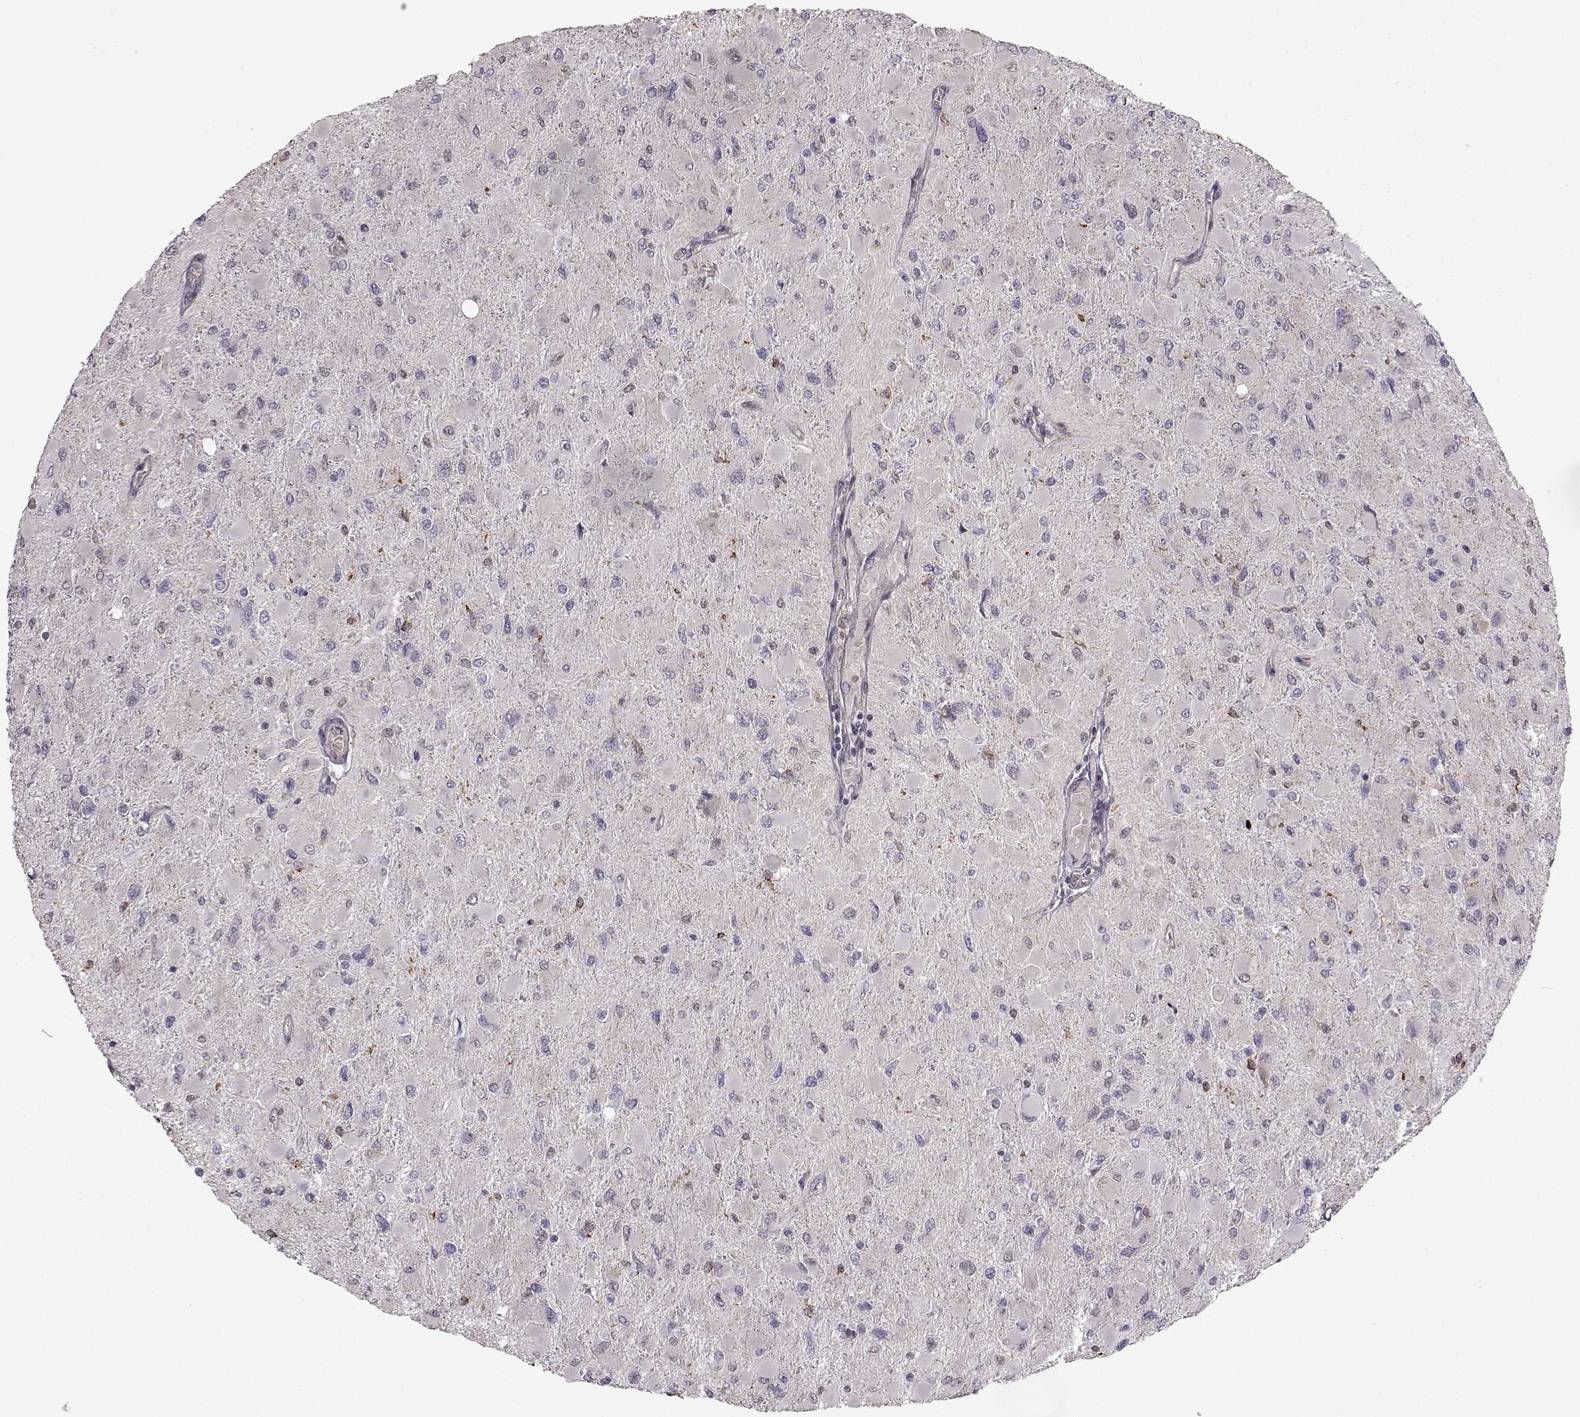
{"staining": {"intensity": "negative", "quantity": "none", "location": "none"}, "tissue": "glioma", "cell_type": "Tumor cells", "image_type": "cancer", "snomed": [{"axis": "morphology", "description": "Glioma, malignant, High grade"}, {"axis": "topography", "description": "Cerebral cortex"}], "caption": "There is no significant positivity in tumor cells of glioma.", "gene": "B3GNT6", "patient": {"sex": "female", "age": 36}}